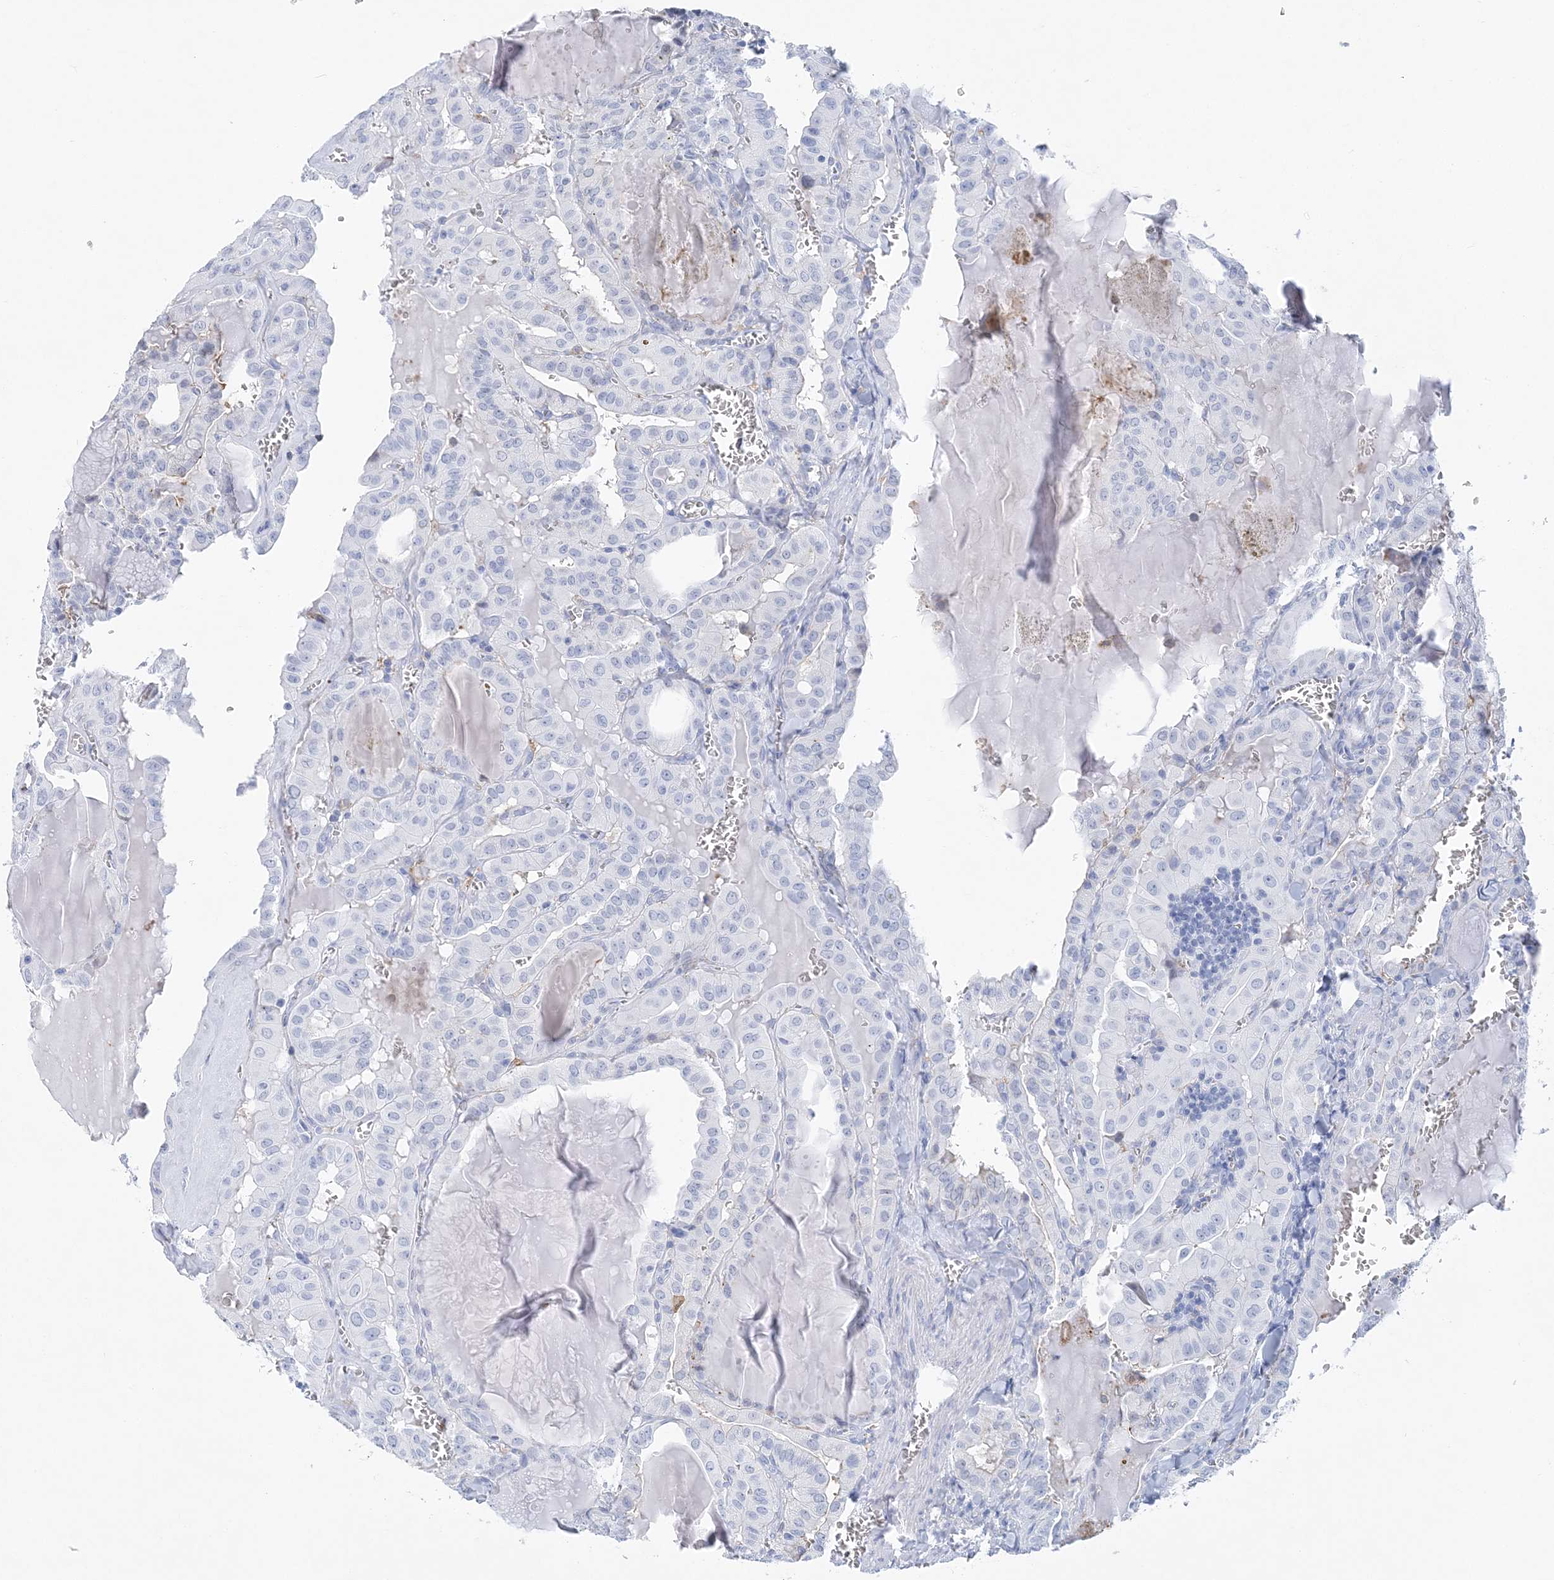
{"staining": {"intensity": "negative", "quantity": "none", "location": "none"}, "tissue": "thyroid cancer", "cell_type": "Tumor cells", "image_type": "cancer", "snomed": [{"axis": "morphology", "description": "Papillary adenocarcinoma, NOS"}, {"axis": "topography", "description": "Thyroid gland"}], "caption": "There is no significant staining in tumor cells of thyroid papillary adenocarcinoma.", "gene": "NKX6-1", "patient": {"sex": "male", "age": 52}}